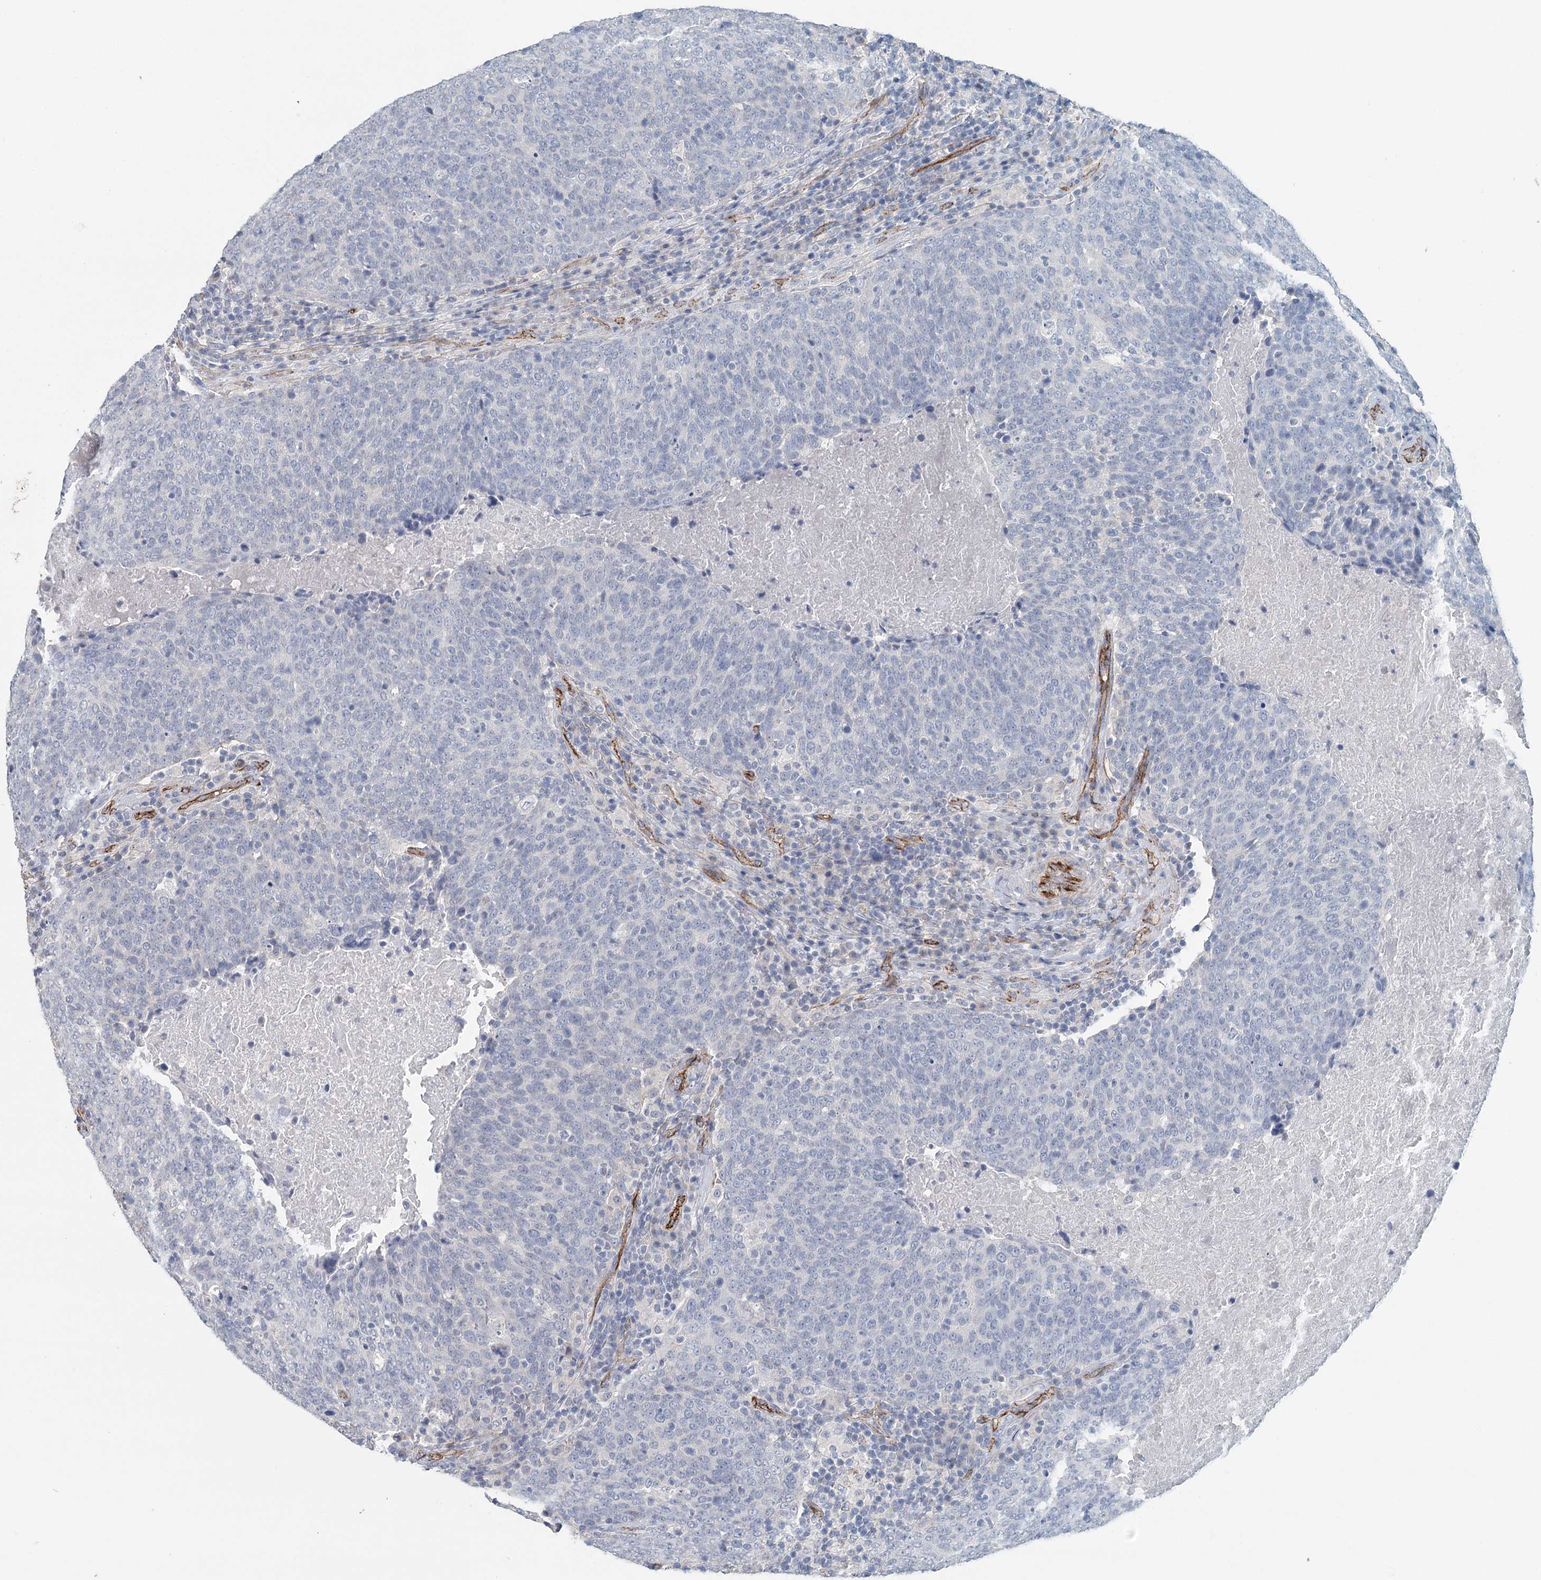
{"staining": {"intensity": "negative", "quantity": "none", "location": "none"}, "tissue": "head and neck cancer", "cell_type": "Tumor cells", "image_type": "cancer", "snomed": [{"axis": "morphology", "description": "Squamous cell carcinoma, NOS"}, {"axis": "morphology", "description": "Squamous cell carcinoma, metastatic, NOS"}, {"axis": "topography", "description": "Lymph node"}, {"axis": "topography", "description": "Head-Neck"}], "caption": "DAB (3,3'-diaminobenzidine) immunohistochemical staining of head and neck cancer (squamous cell carcinoma) reveals no significant expression in tumor cells.", "gene": "SYNPO", "patient": {"sex": "male", "age": 62}}